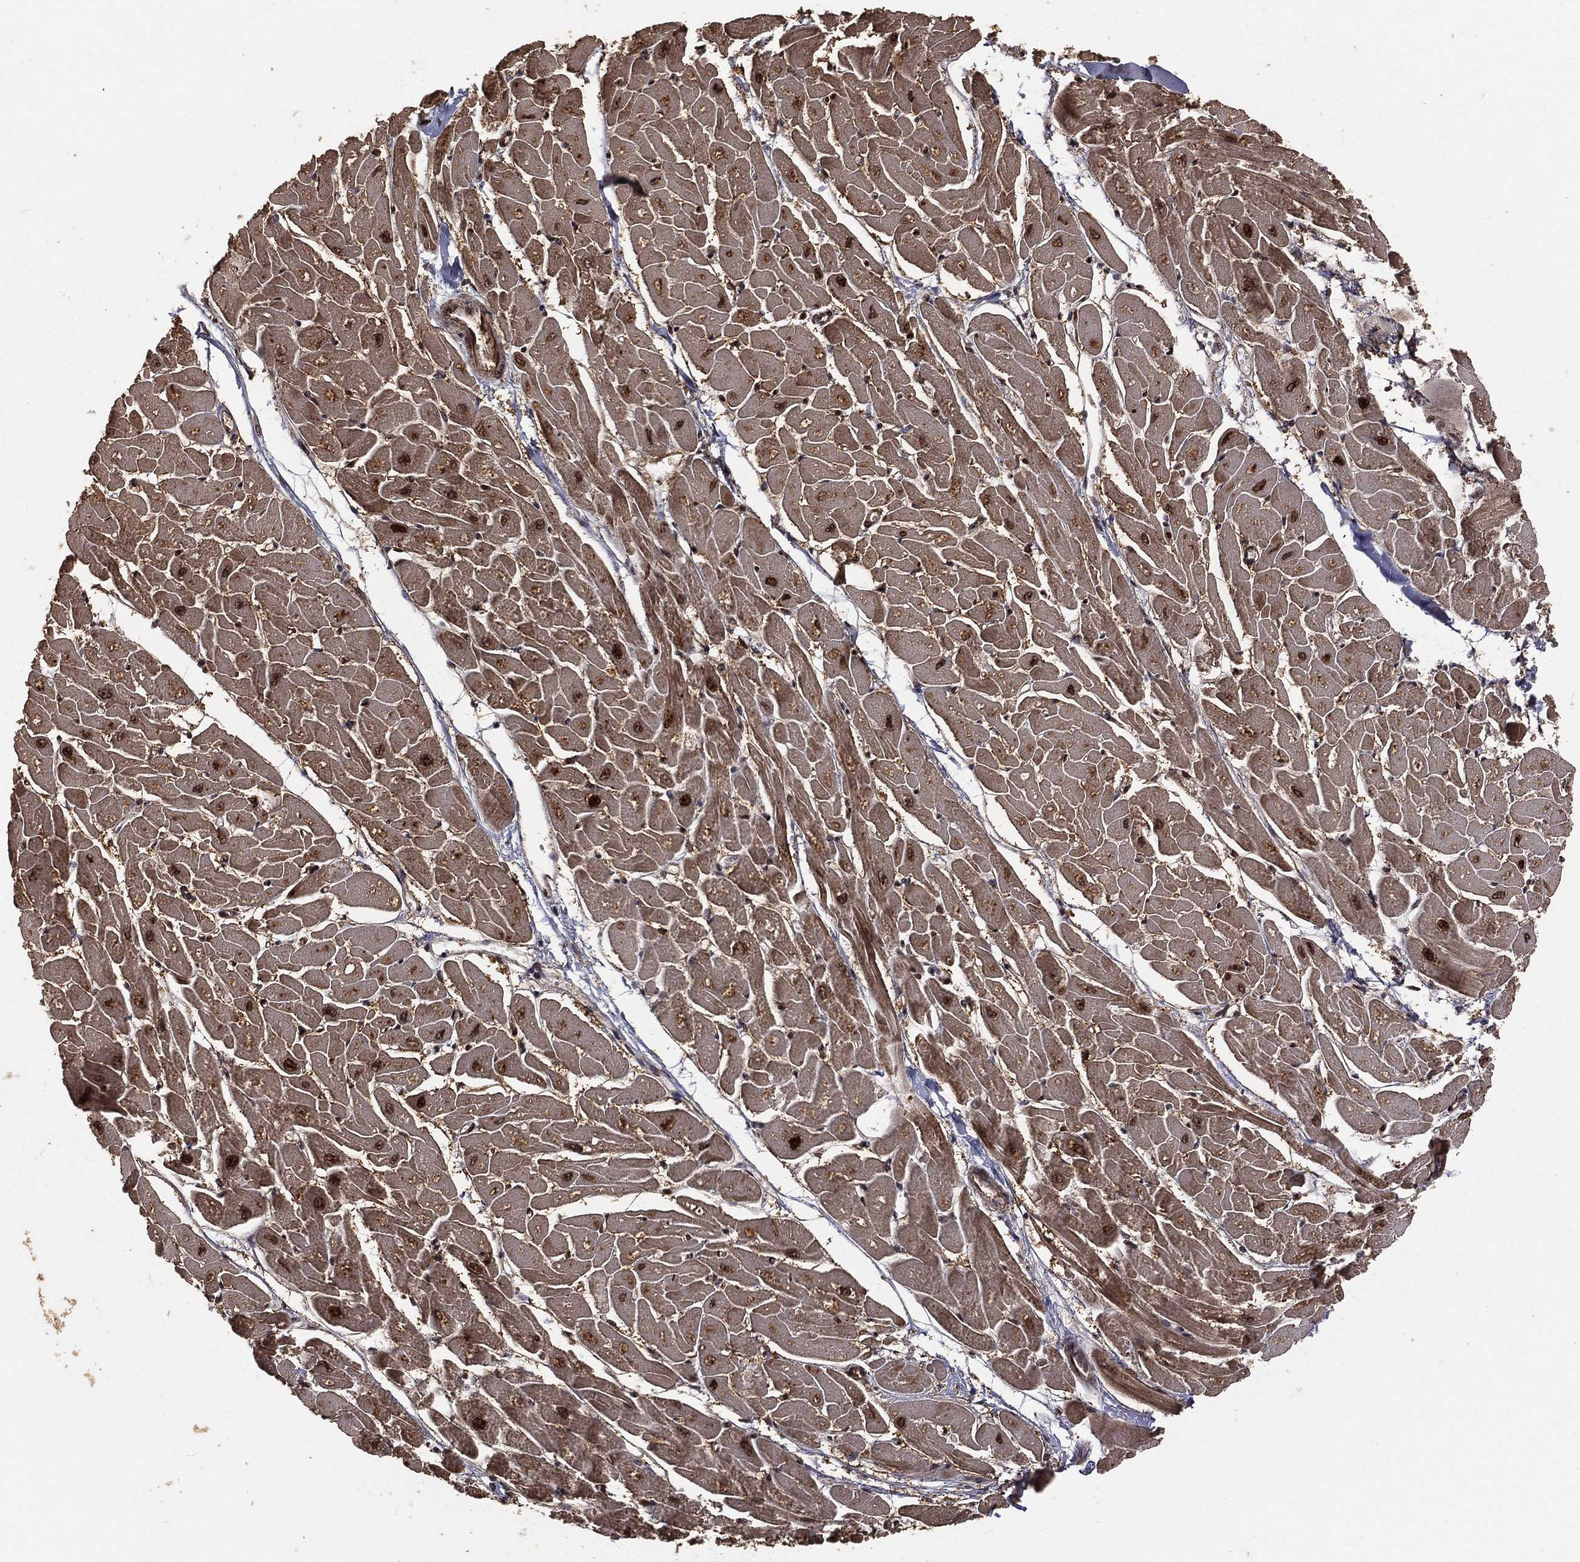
{"staining": {"intensity": "strong", "quantity": "25%-75%", "location": "cytoplasmic/membranous"}, "tissue": "heart muscle", "cell_type": "Cardiomyocytes", "image_type": "normal", "snomed": [{"axis": "morphology", "description": "Normal tissue, NOS"}, {"axis": "topography", "description": "Heart"}], "caption": "Unremarkable heart muscle displays strong cytoplasmic/membranous staining in about 25%-75% of cardiomyocytes, visualized by immunohistochemistry. (DAB IHC with brightfield microscopy, high magnification).", "gene": "MAPK1", "patient": {"sex": "male", "age": 57}}